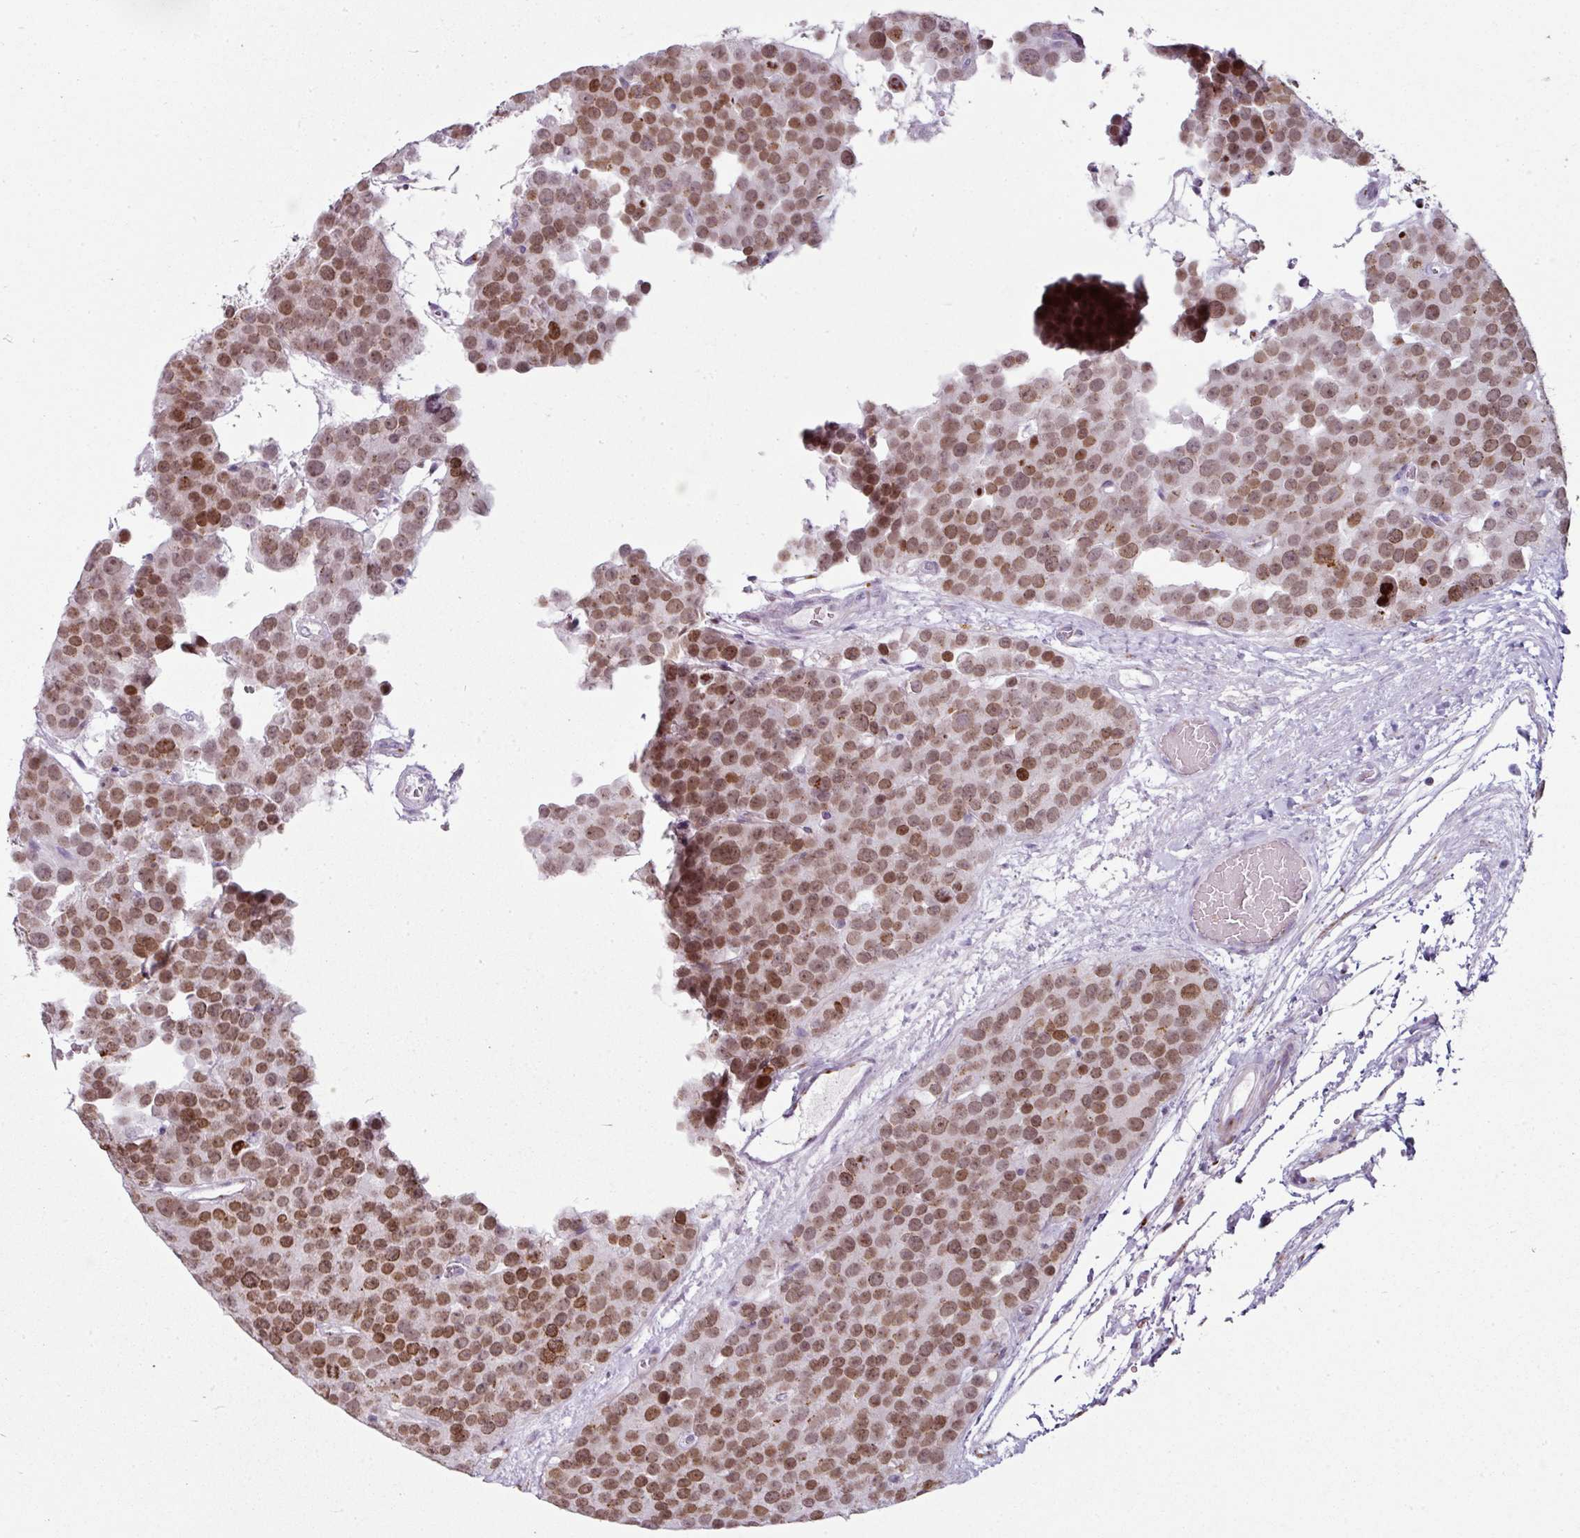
{"staining": {"intensity": "moderate", "quantity": ">75%", "location": "nuclear"}, "tissue": "testis cancer", "cell_type": "Tumor cells", "image_type": "cancer", "snomed": [{"axis": "morphology", "description": "Seminoma, NOS"}, {"axis": "topography", "description": "Testis"}], "caption": "Protein staining demonstrates moderate nuclear positivity in about >75% of tumor cells in testis cancer (seminoma).", "gene": "SYT8", "patient": {"sex": "male", "age": 71}}